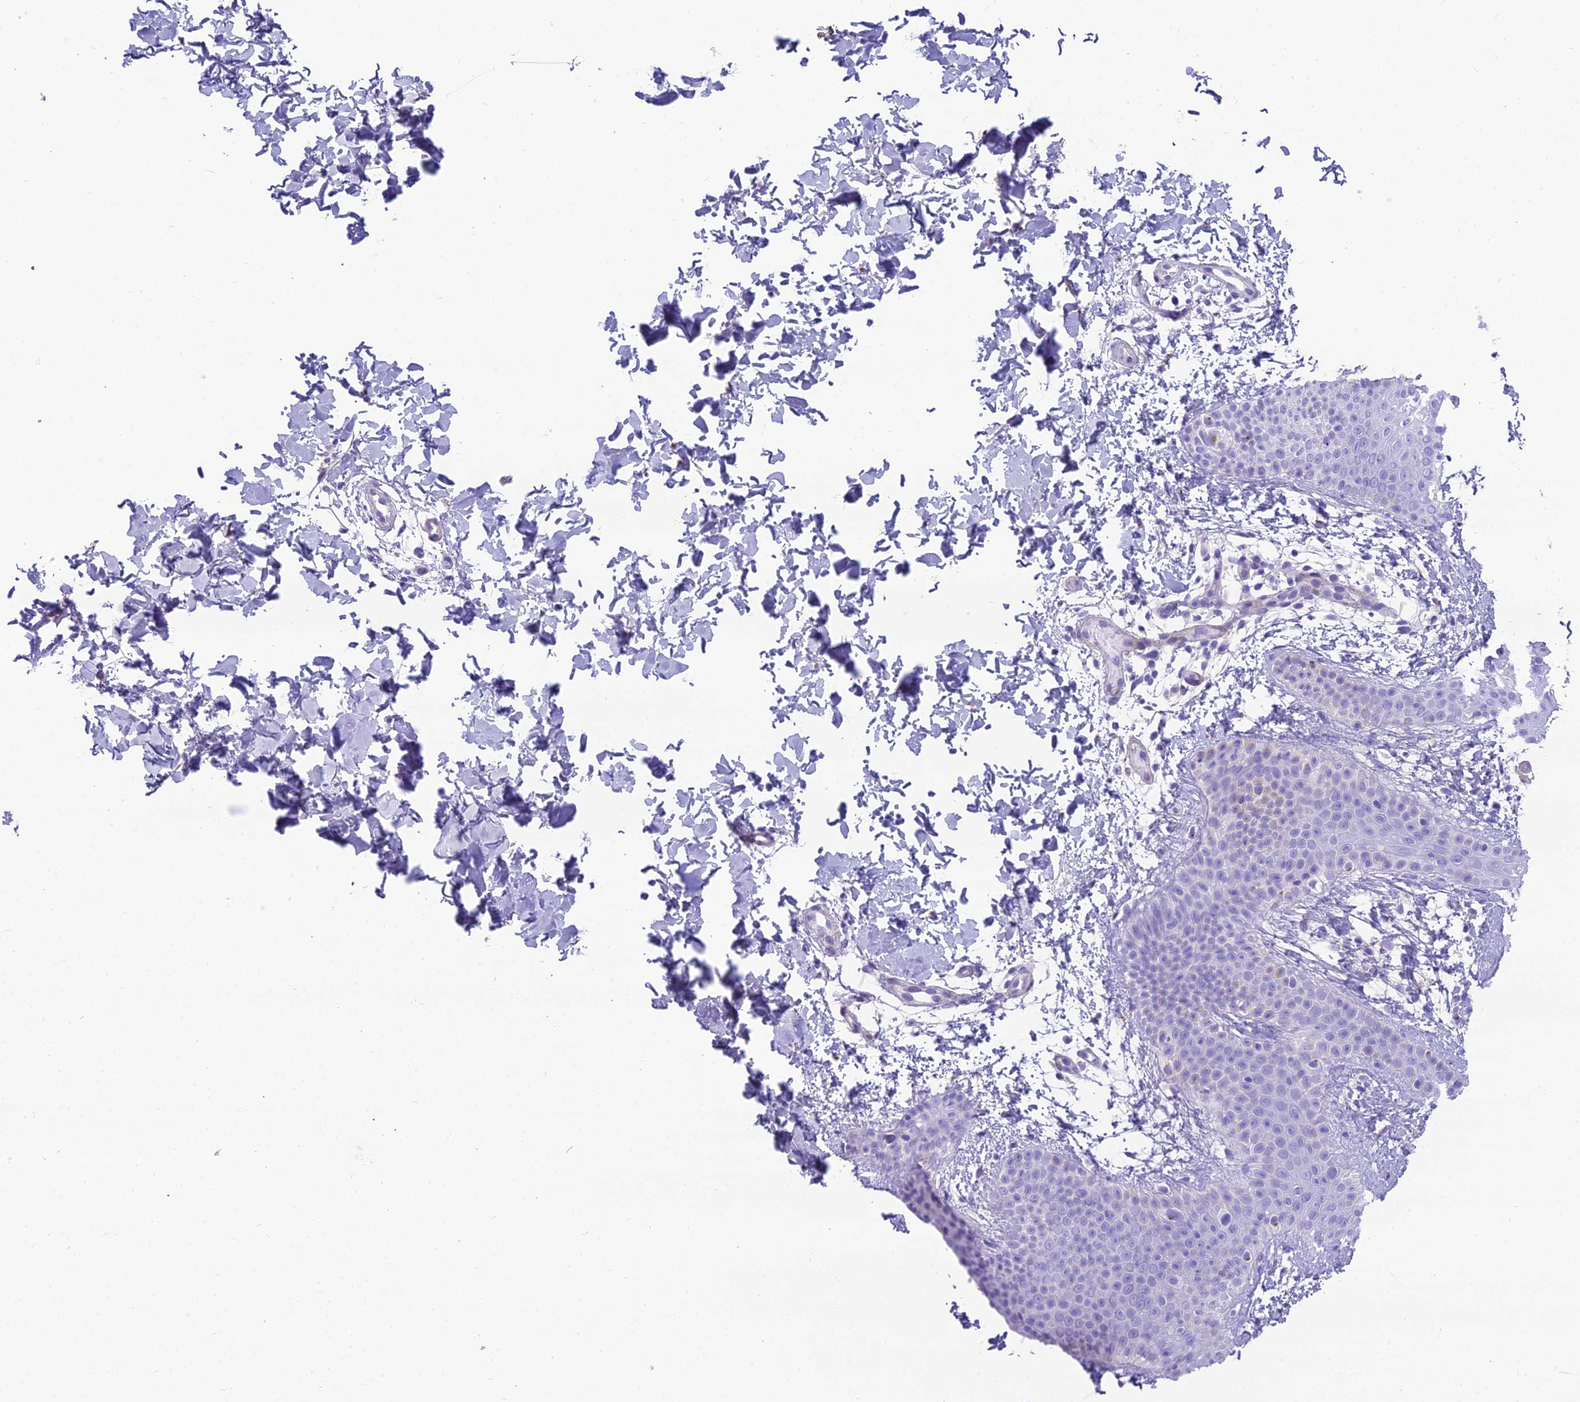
{"staining": {"intensity": "negative", "quantity": "none", "location": "none"}, "tissue": "skin", "cell_type": "Fibroblasts", "image_type": "normal", "snomed": [{"axis": "morphology", "description": "Normal tissue, NOS"}, {"axis": "topography", "description": "Skin"}], "caption": "There is no significant staining in fibroblasts of skin. The staining is performed using DAB brown chromogen with nuclei counter-stained in using hematoxylin.", "gene": "GFRA1", "patient": {"sex": "male", "age": 36}}